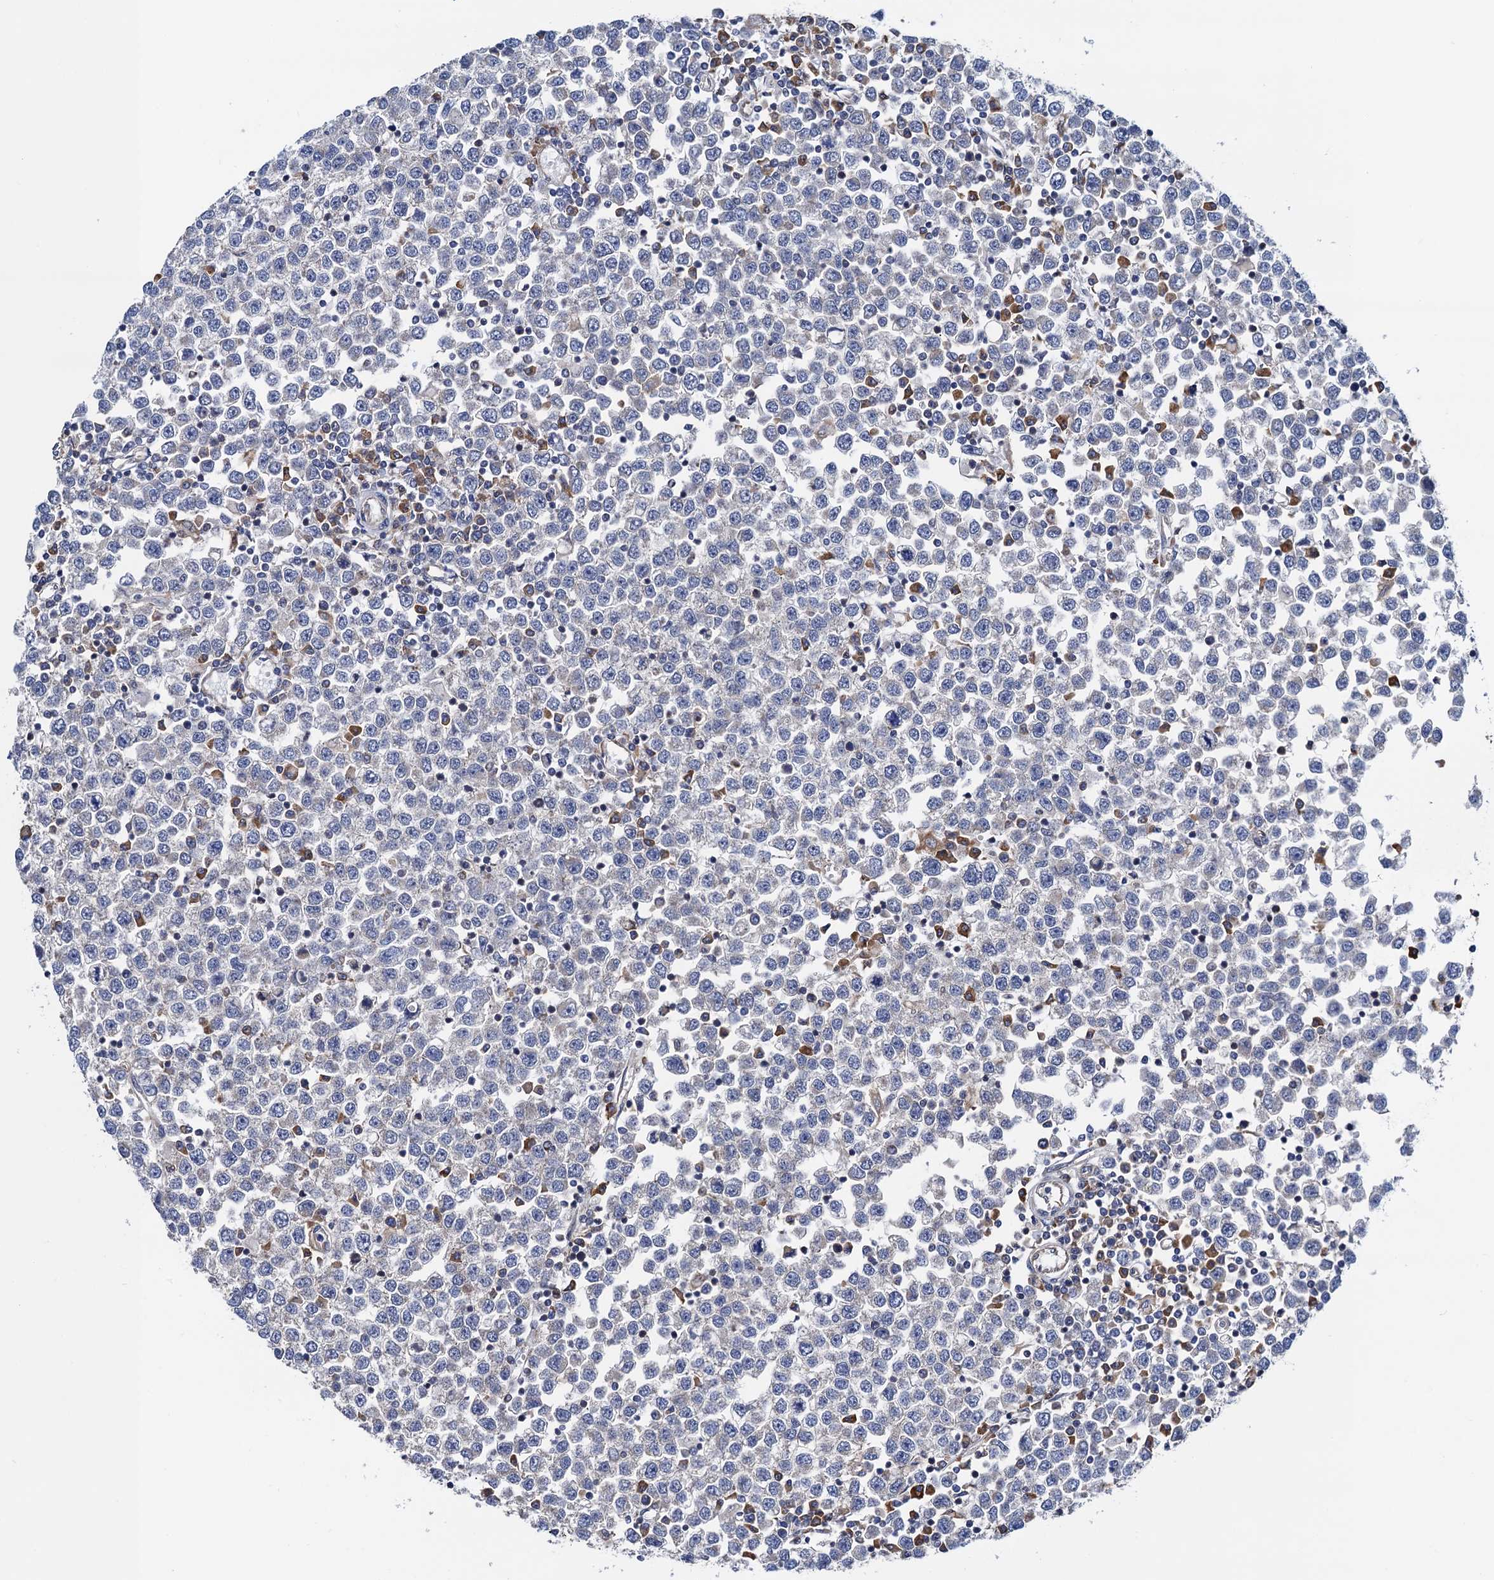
{"staining": {"intensity": "negative", "quantity": "none", "location": "none"}, "tissue": "testis cancer", "cell_type": "Tumor cells", "image_type": "cancer", "snomed": [{"axis": "morphology", "description": "Seminoma, NOS"}, {"axis": "topography", "description": "Testis"}], "caption": "IHC of testis seminoma exhibits no expression in tumor cells.", "gene": "PGLS", "patient": {"sex": "male", "age": 65}}